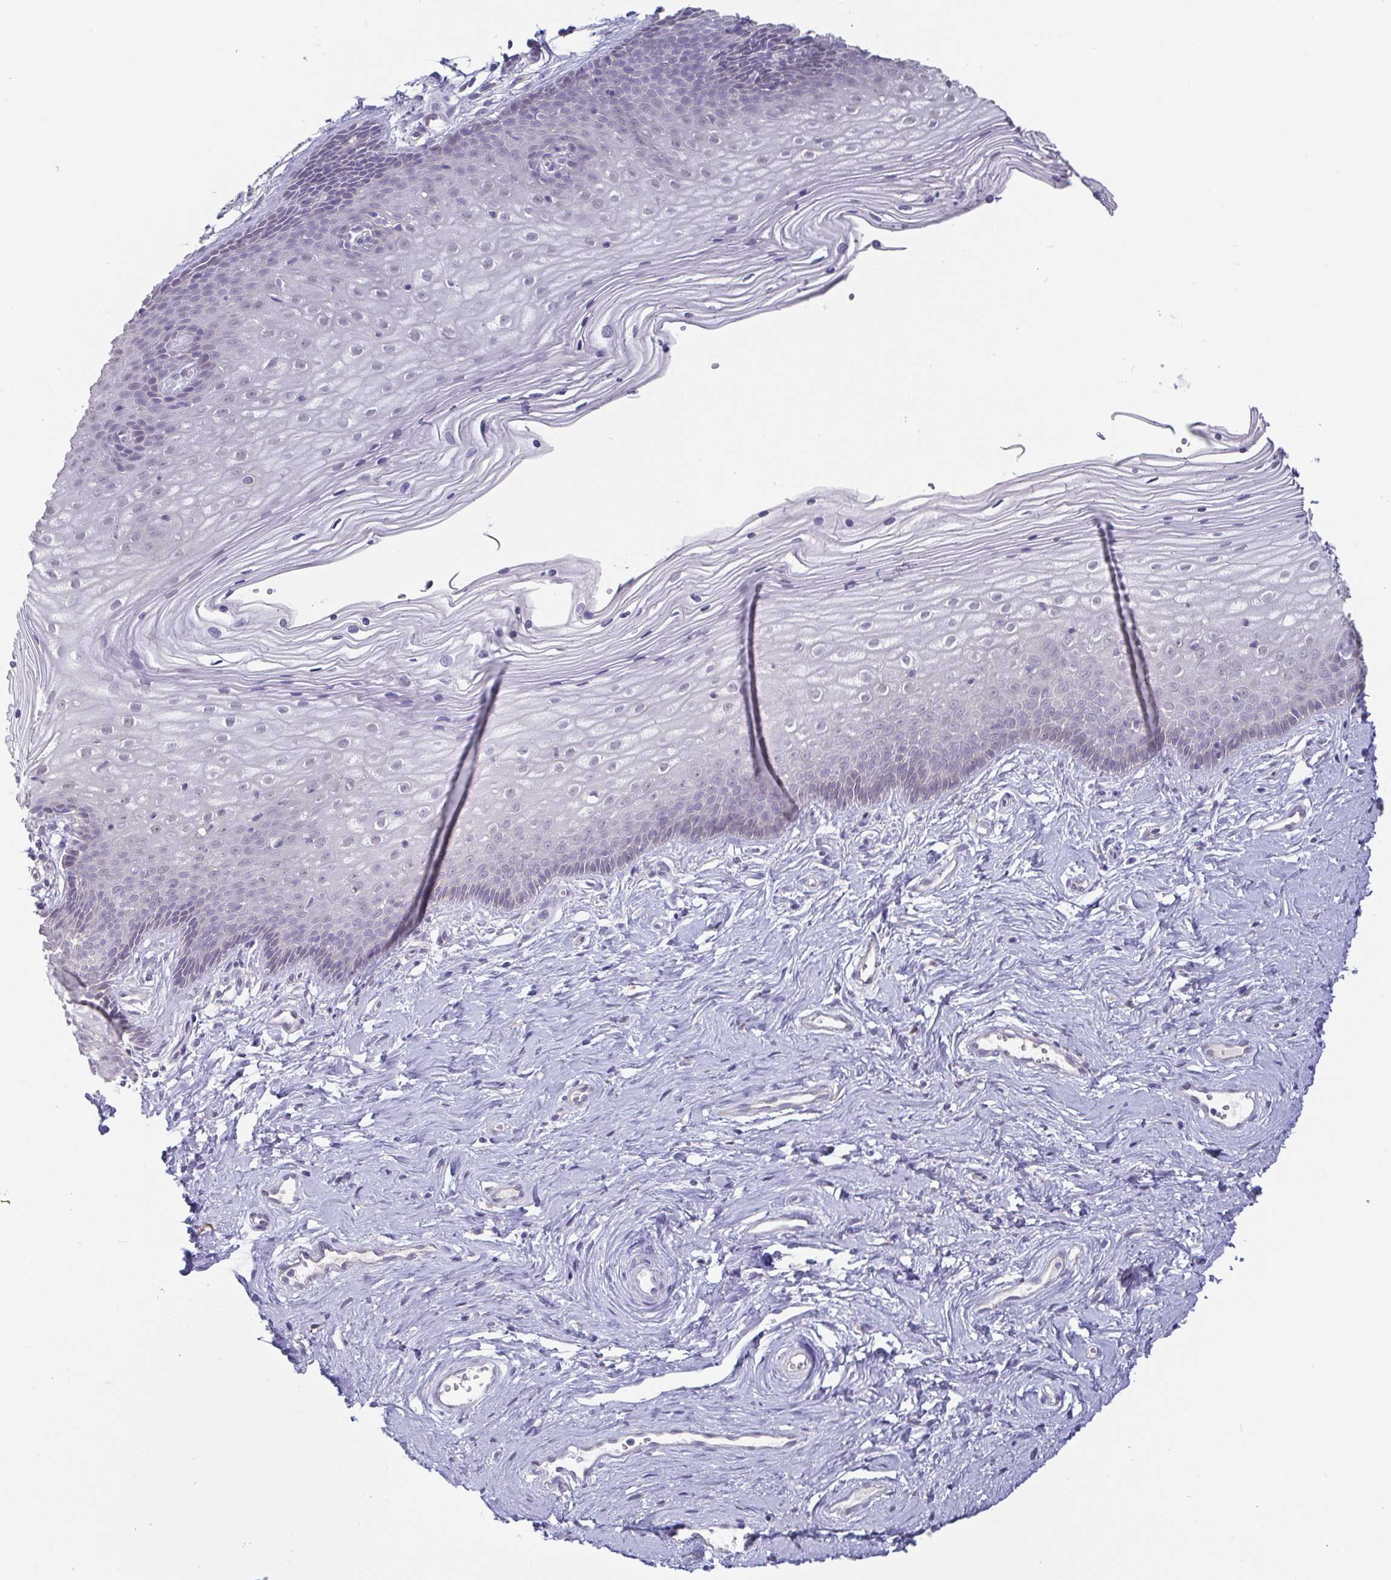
{"staining": {"intensity": "negative", "quantity": "none", "location": "none"}, "tissue": "vagina", "cell_type": "Squamous epithelial cells", "image_type": "normal", "snomed": [{"axis": "morphology", "description": "Normal tissue, NOS"}, {"axis": "topography", "description": "Vagina"}], "caption": "Squamous epithelial cells show no significant protein staining in unremarkable vagina. The staining is performed using DAB brown chromogen with nuclei counter-stained in using hematoxylin.", "gene": "IDH1", "patient": {"sex": "female", "age": 38}}